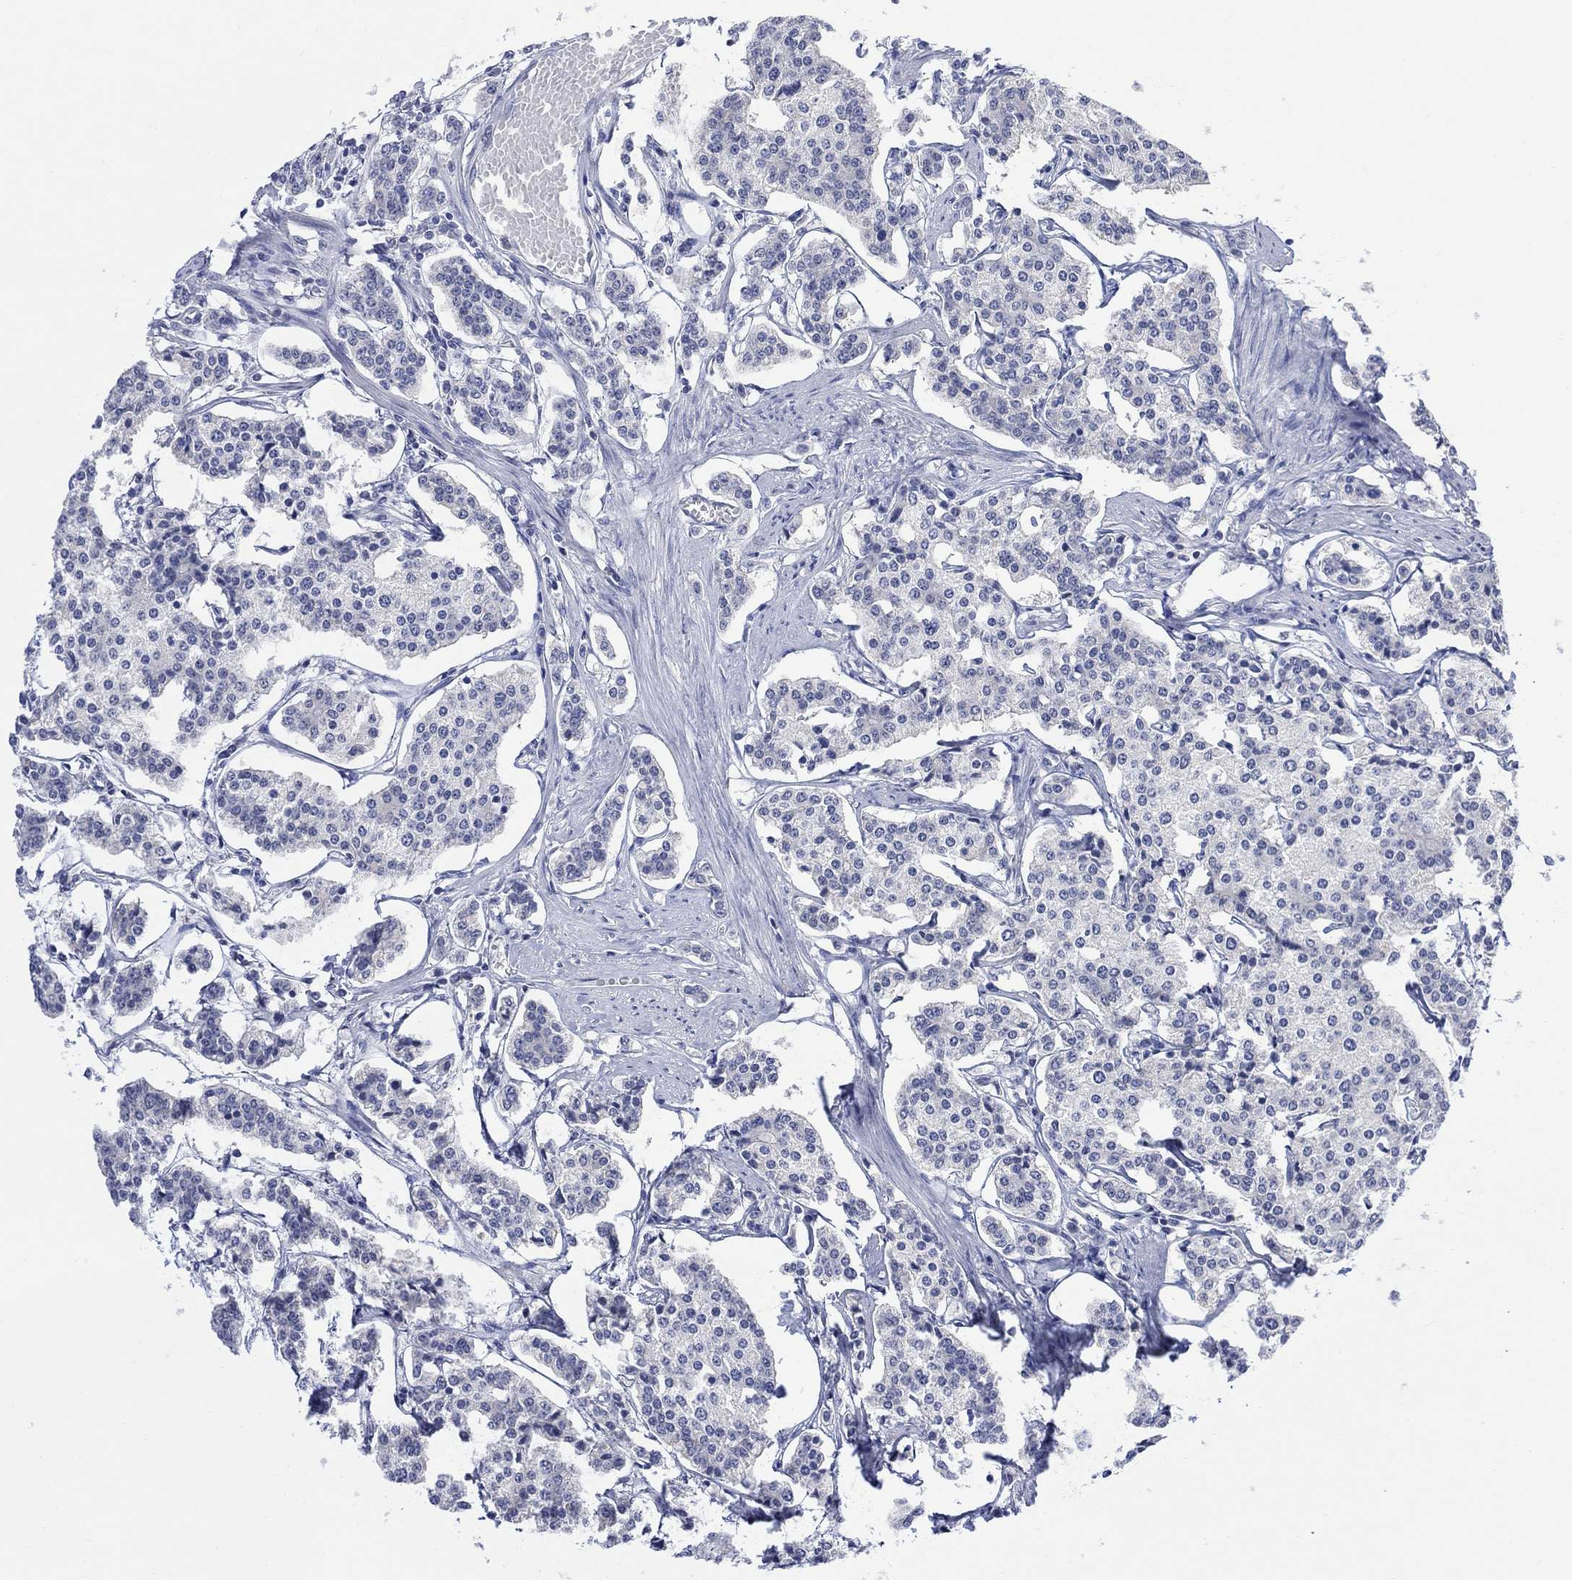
{"staining": {"intensity": "negative", "quantity": "none", "location": "none"}, "tissue": "carcinoid", "cell_type": "Tumor cells", "image_type": "cancer", "snomed": [{"axis": "morphology", "description": "Carcinoid, malignant, NOS"}, {"axis": "topography", "description": "Small intestine"}], "caption": "This micrograph is of carcinoid stained with immunohistochemistry to label a protein in brown with the nuclei are counter-stained blue. There is no staining in tumor cells.", "gene": "FBP2", "patient": {"sex": "female", "age": 65}}